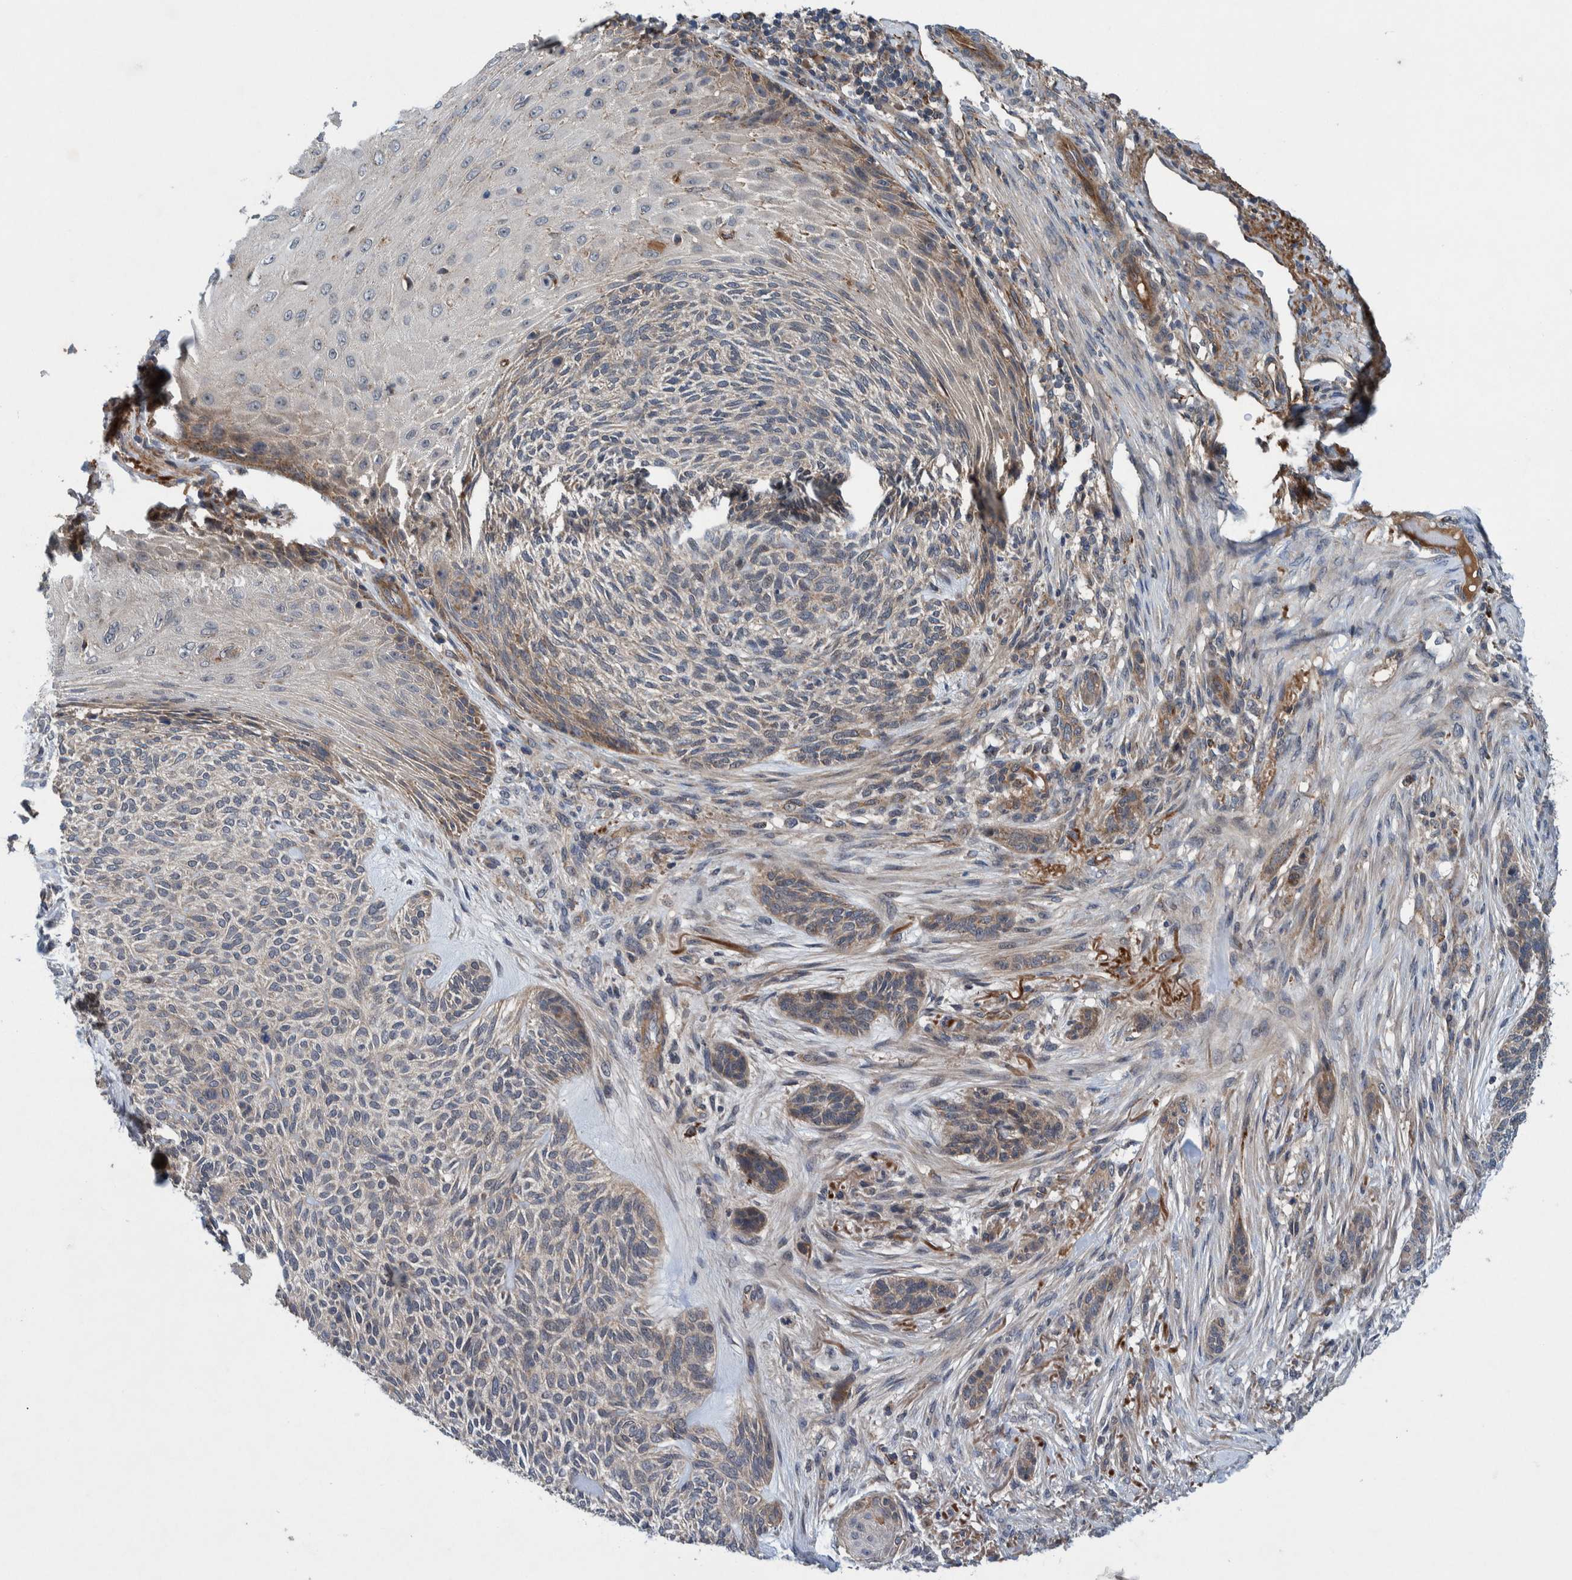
{"staining": {"intensity": "weak", "quantity": "<25%", "location": "cytoplasmic/membranous"}, "tissue": "skin cancer", "cell_type": "Tumor cells", "image_type": "cancer", "snomed": [{"axis": "morphology", "description": "Basal cell carcinoma"}, {"axis": "topography", "description": "Skin"}], "caption": "Immunohistochemistry (IHC) photomicrograph of skin basal cell carcinoma stained for a protein (brown), which displays no expression in tumor cells. Brightfield microscopy of IHC stained with DAB (brown) and hematoxylin (blue), captured at high magnification.", "gene": "ITIH3", "patient": {"sex": "male", "age": 55}}